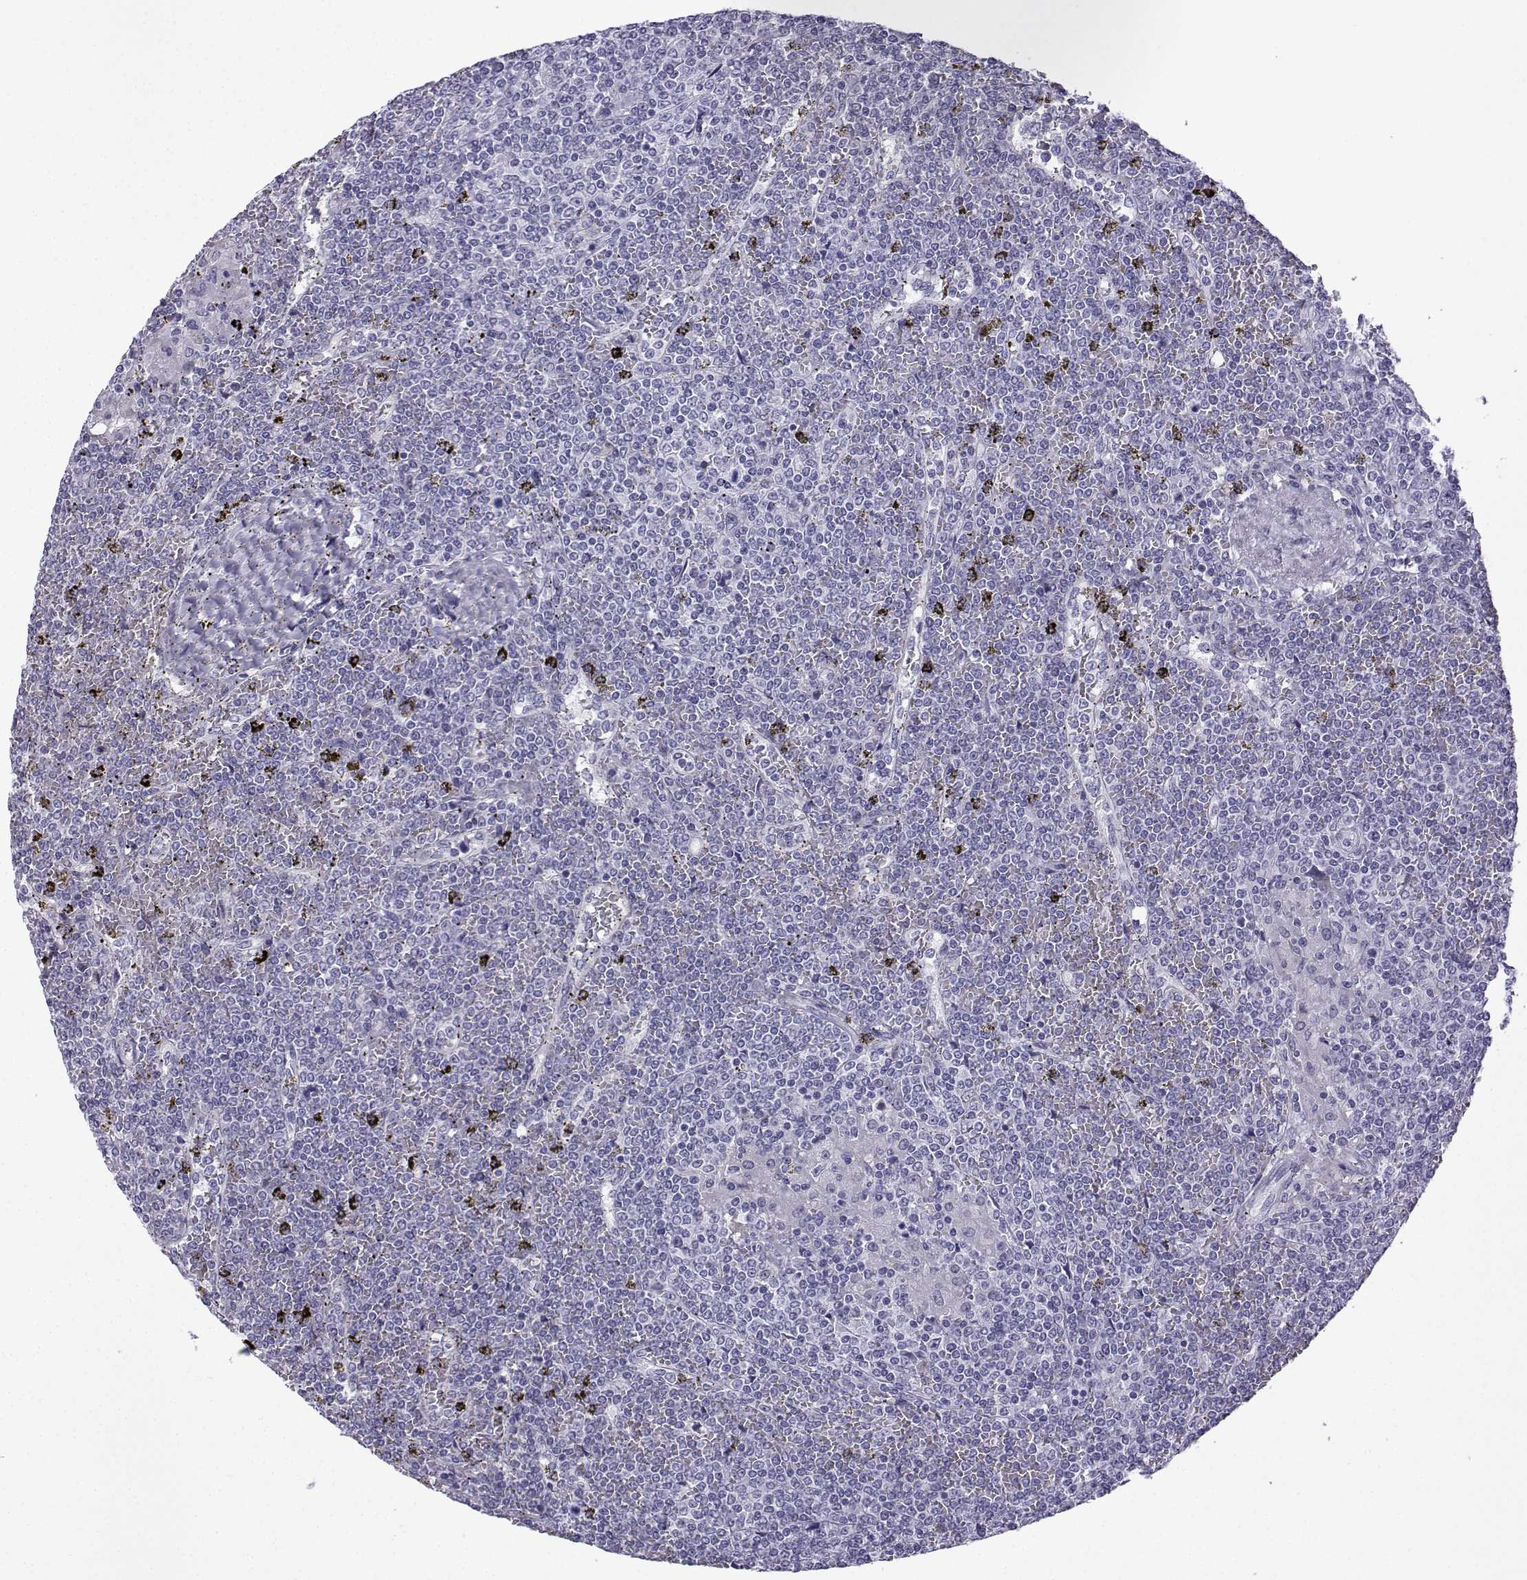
{"staining": {"intensity": "negative", "quantity": "none", "location": "none"}, "tissue": "lymphoma", "cell_type": "Tumor cells", "image_type": "cancer", "snomed": [{"axis": "morphology", "description": "Malignant lymphoma, non-Hodgkin's type, Low grade"}, {"axis": "topography", "description": "Spleen"}], "caption": "DAB (3,3'-diaminobenzidine) immunohistochemical staining of malignant lymphoma, non-Hodgkin's type (low-grade) demonstrates no significant positivity in tumor cells. (DAB (3,3'-diaminobenzidine) immunohistochemistry with hematoxylin counter stain).", "gene": "MRGBP", "patient": {"sex": "female", "age": 19}}